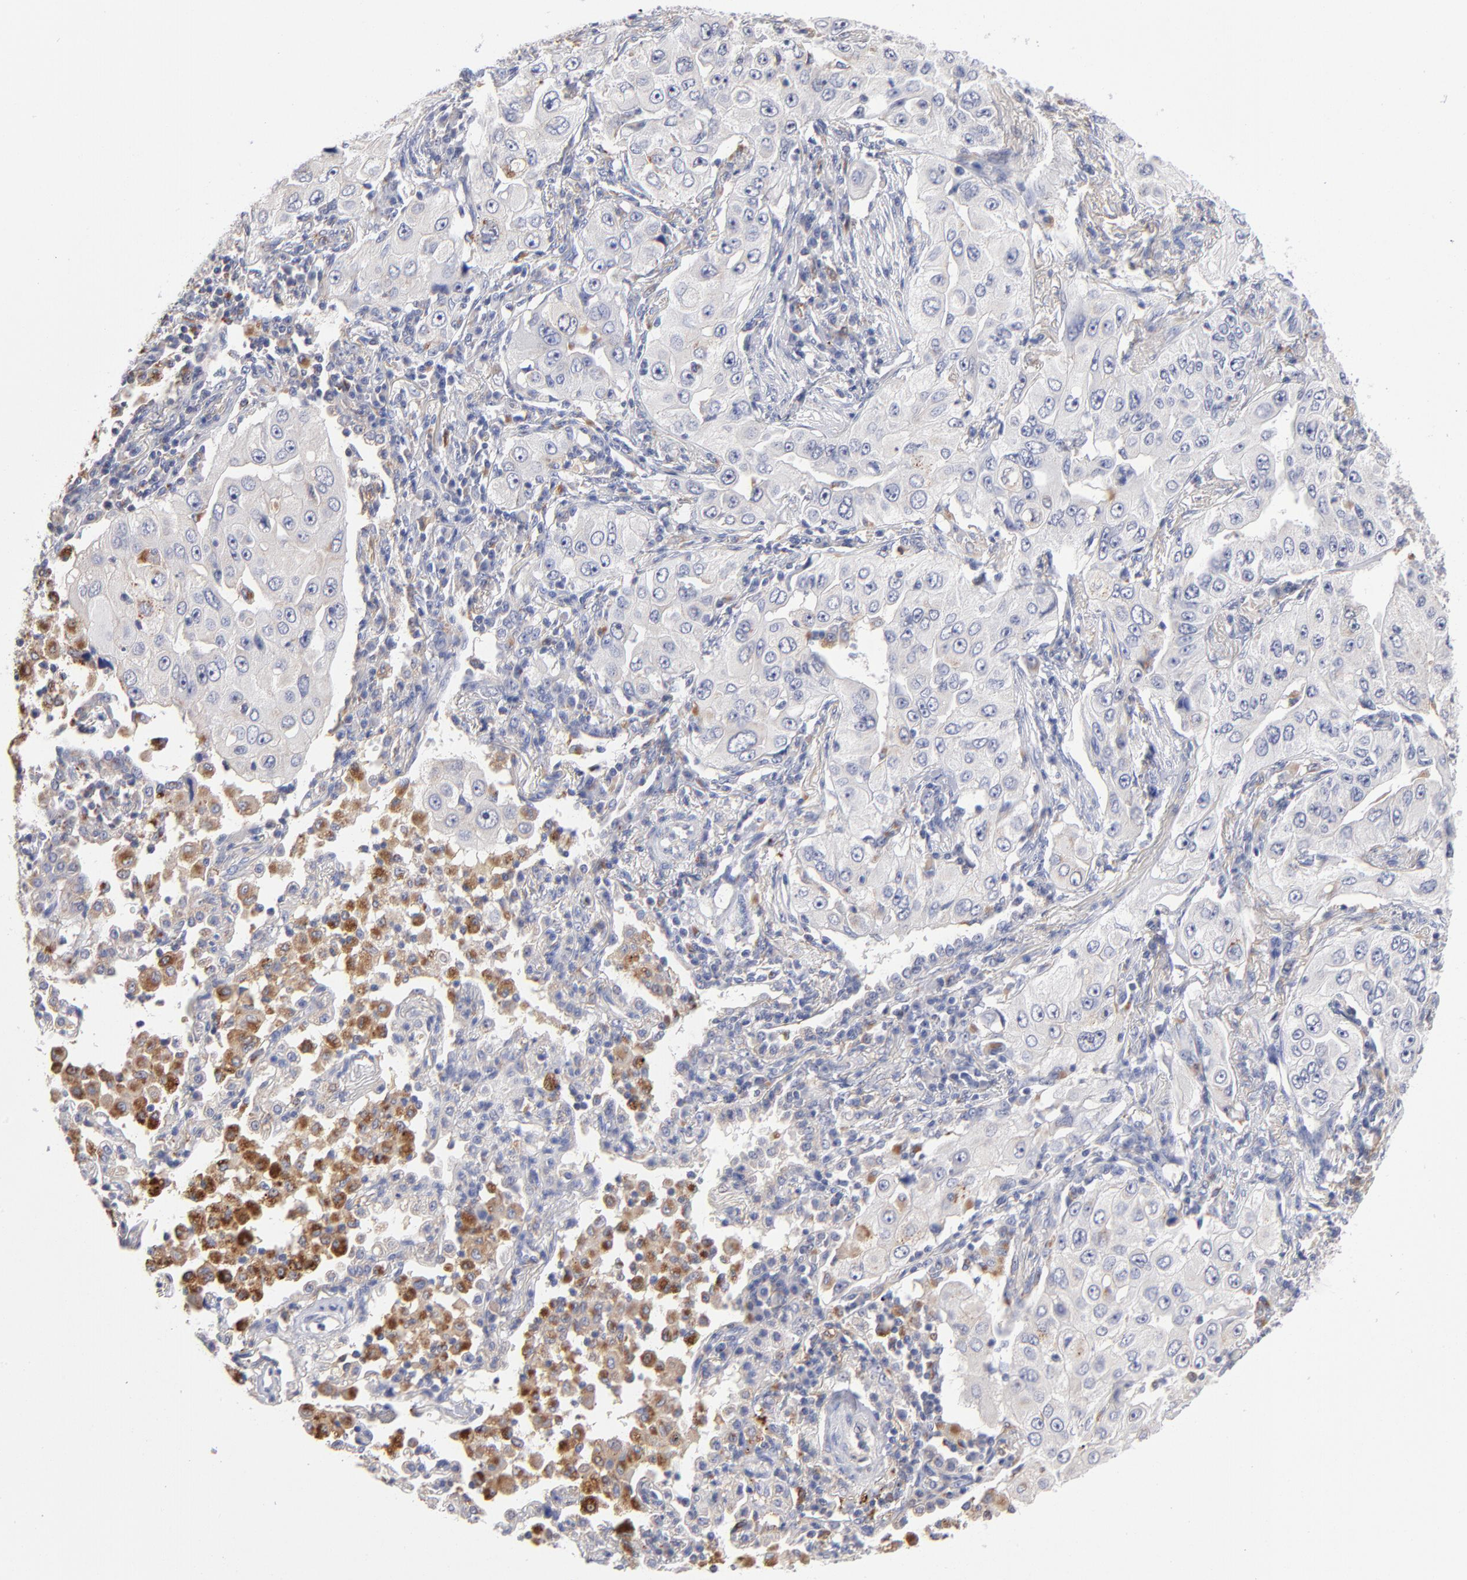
{"staining": {"intensity": "negative", "quantity": "none", "location": "none"}, "tissue": "lung cancer", "cell_type": "Tumor cells", "image_type": "cancer", "snomed": [{"axis": "morphology", "description": "Adenocarcinoma, NOS"}, {"axis": "topography", "description": "Lung"}], "caption": "This image is of lung adenocarcinoma stained with IHC to label a protein in brown with the nuclei are counter-stained blue. There is no positivity in tumor cells.", "gene": "RRAGB", "patient": {"sex": "male", "age": 84}}